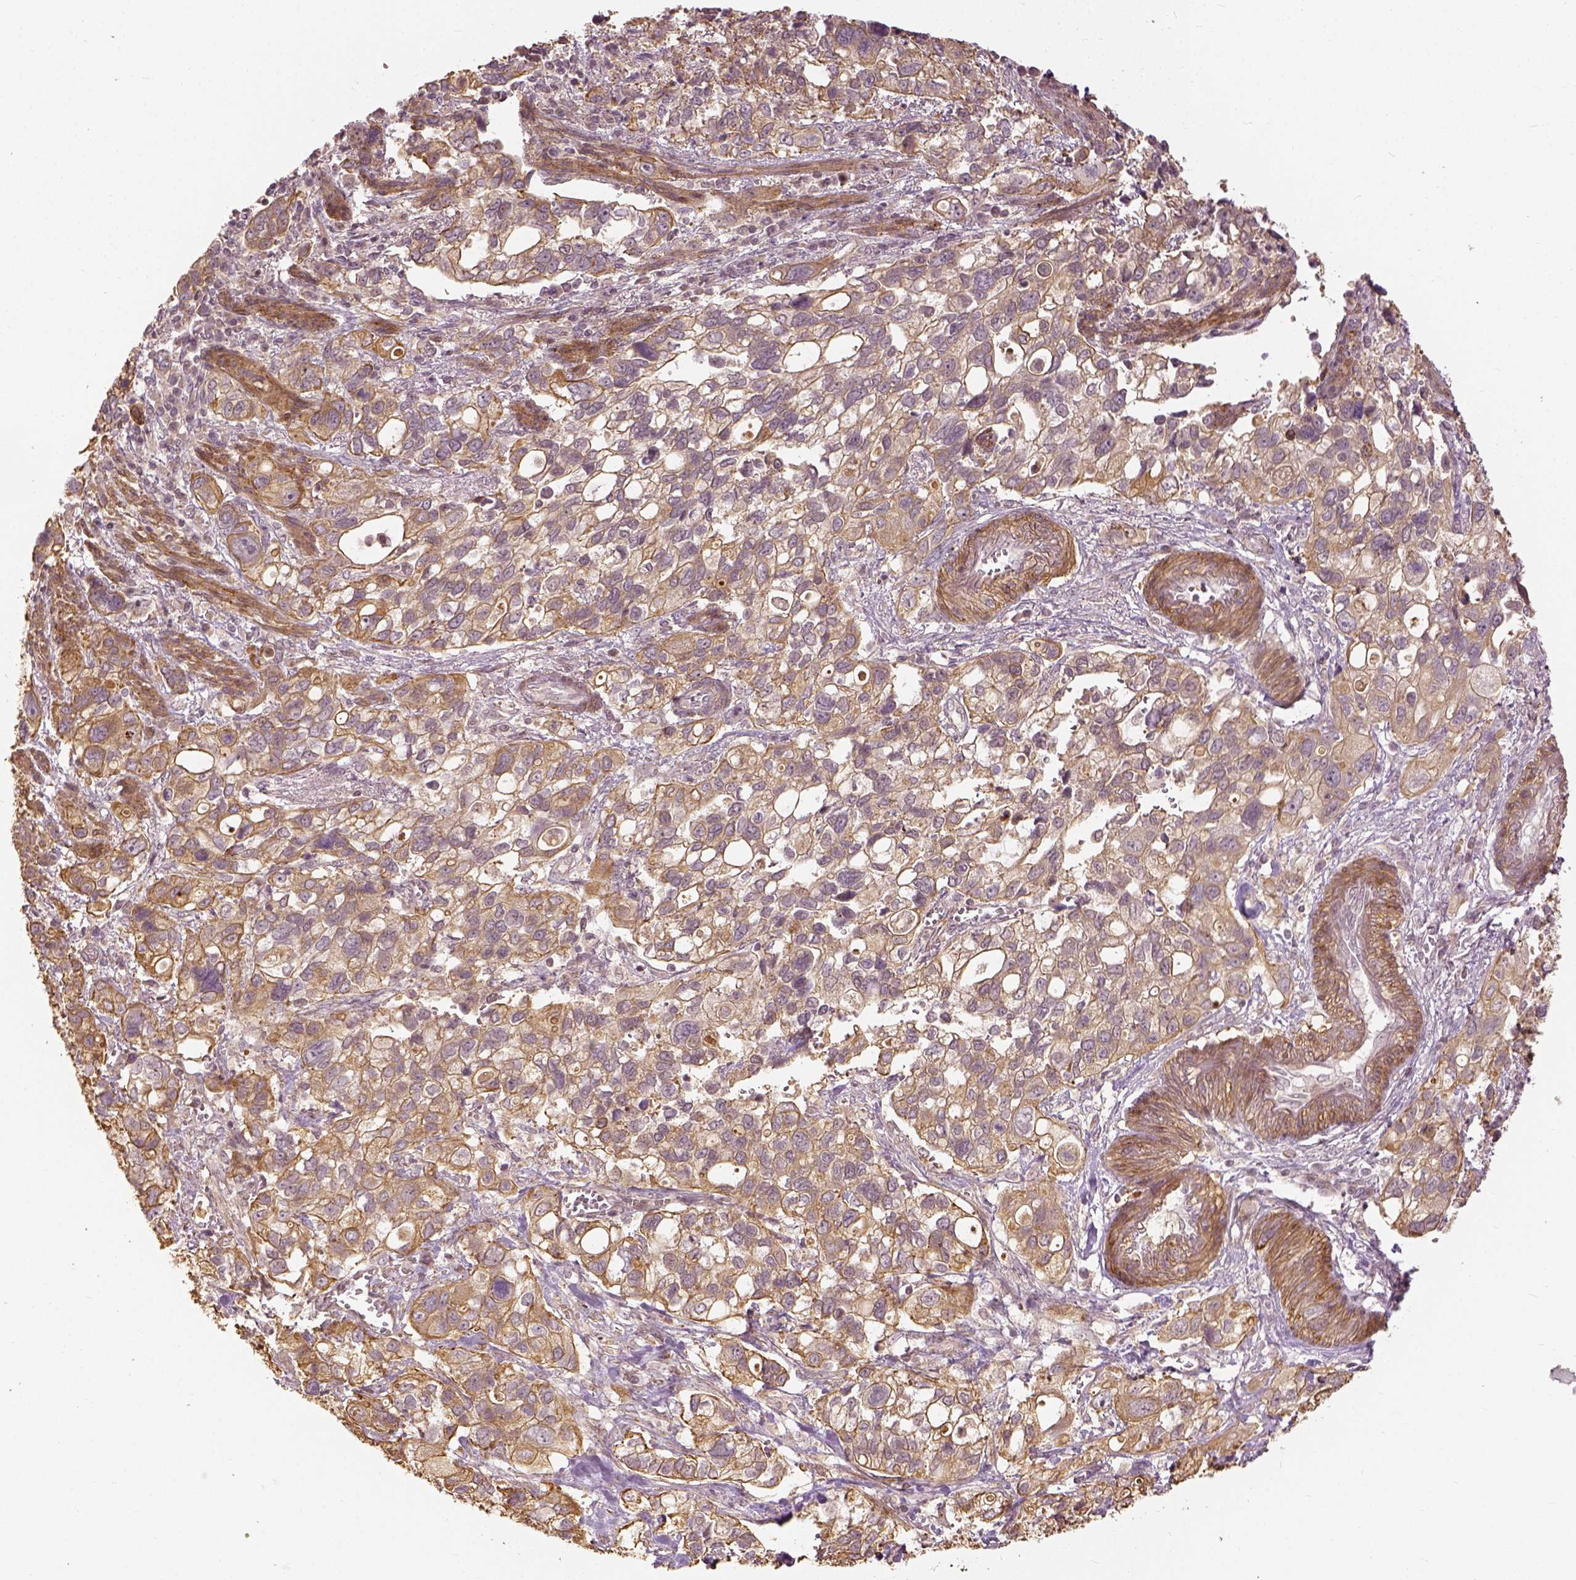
{"staining": {"intensity": "moderate", "quantity": ">75%", "location": "cytoplasmic/membranous"}, "tissue": "stomach cancer", "cell_type": "Tumor cells", "image_type": "cancer", "snomed": [{"axis": "morphology", "description": "Adenocarcinoma, NOS"}, {"axis": "topography", "description": "Stomach, upper"}], "caption": "DAB immunohistochemical staining of human stomach adenocarcinoma displays moderate cytoplasmic/membranous protein staining in approximately >75% of tumor cells.", "gene": "VEGFA", "patient": {"sex": "female", "age": 81}}